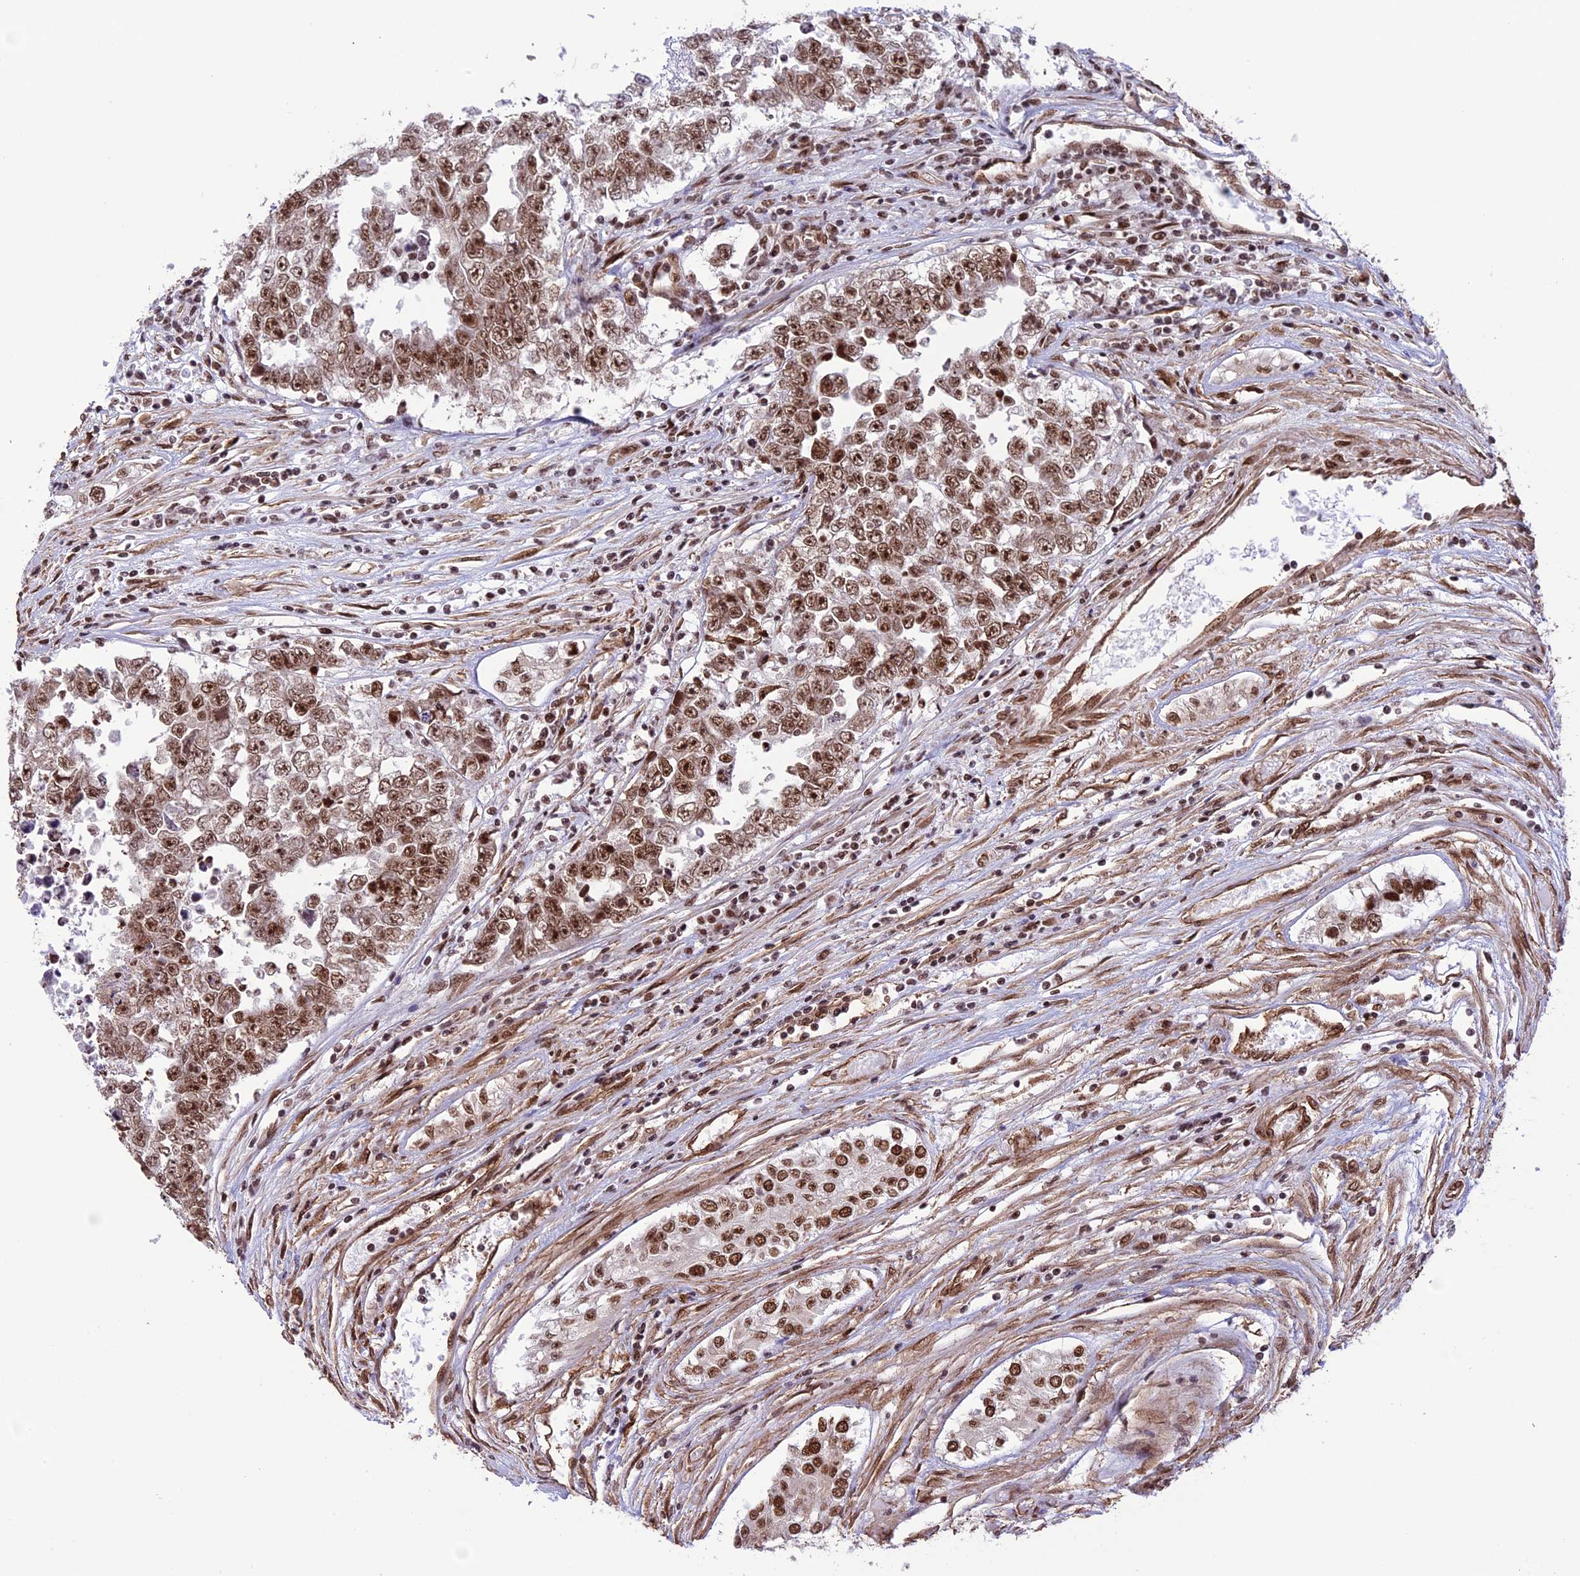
{"staining": {"intensity": "moderate", "quantity": ">75%", "location": "nuclear"}, "tissue": "testis cancer", "cell_type": "Tumor cells", "image_type": "cancer", "snomed": [{"axis": "morphology", "description": "Carcinoma, Embryonal, NOS"}, {"axis": "topography", "description": "Testis"}], "caption": "Moderate nuclear positivity is appreciated in about >75% of tumor cells in embryonal carcinoma (testis).", "gene": "MPHOSPH8", "patient": {"sex": "male", "age": 25}}